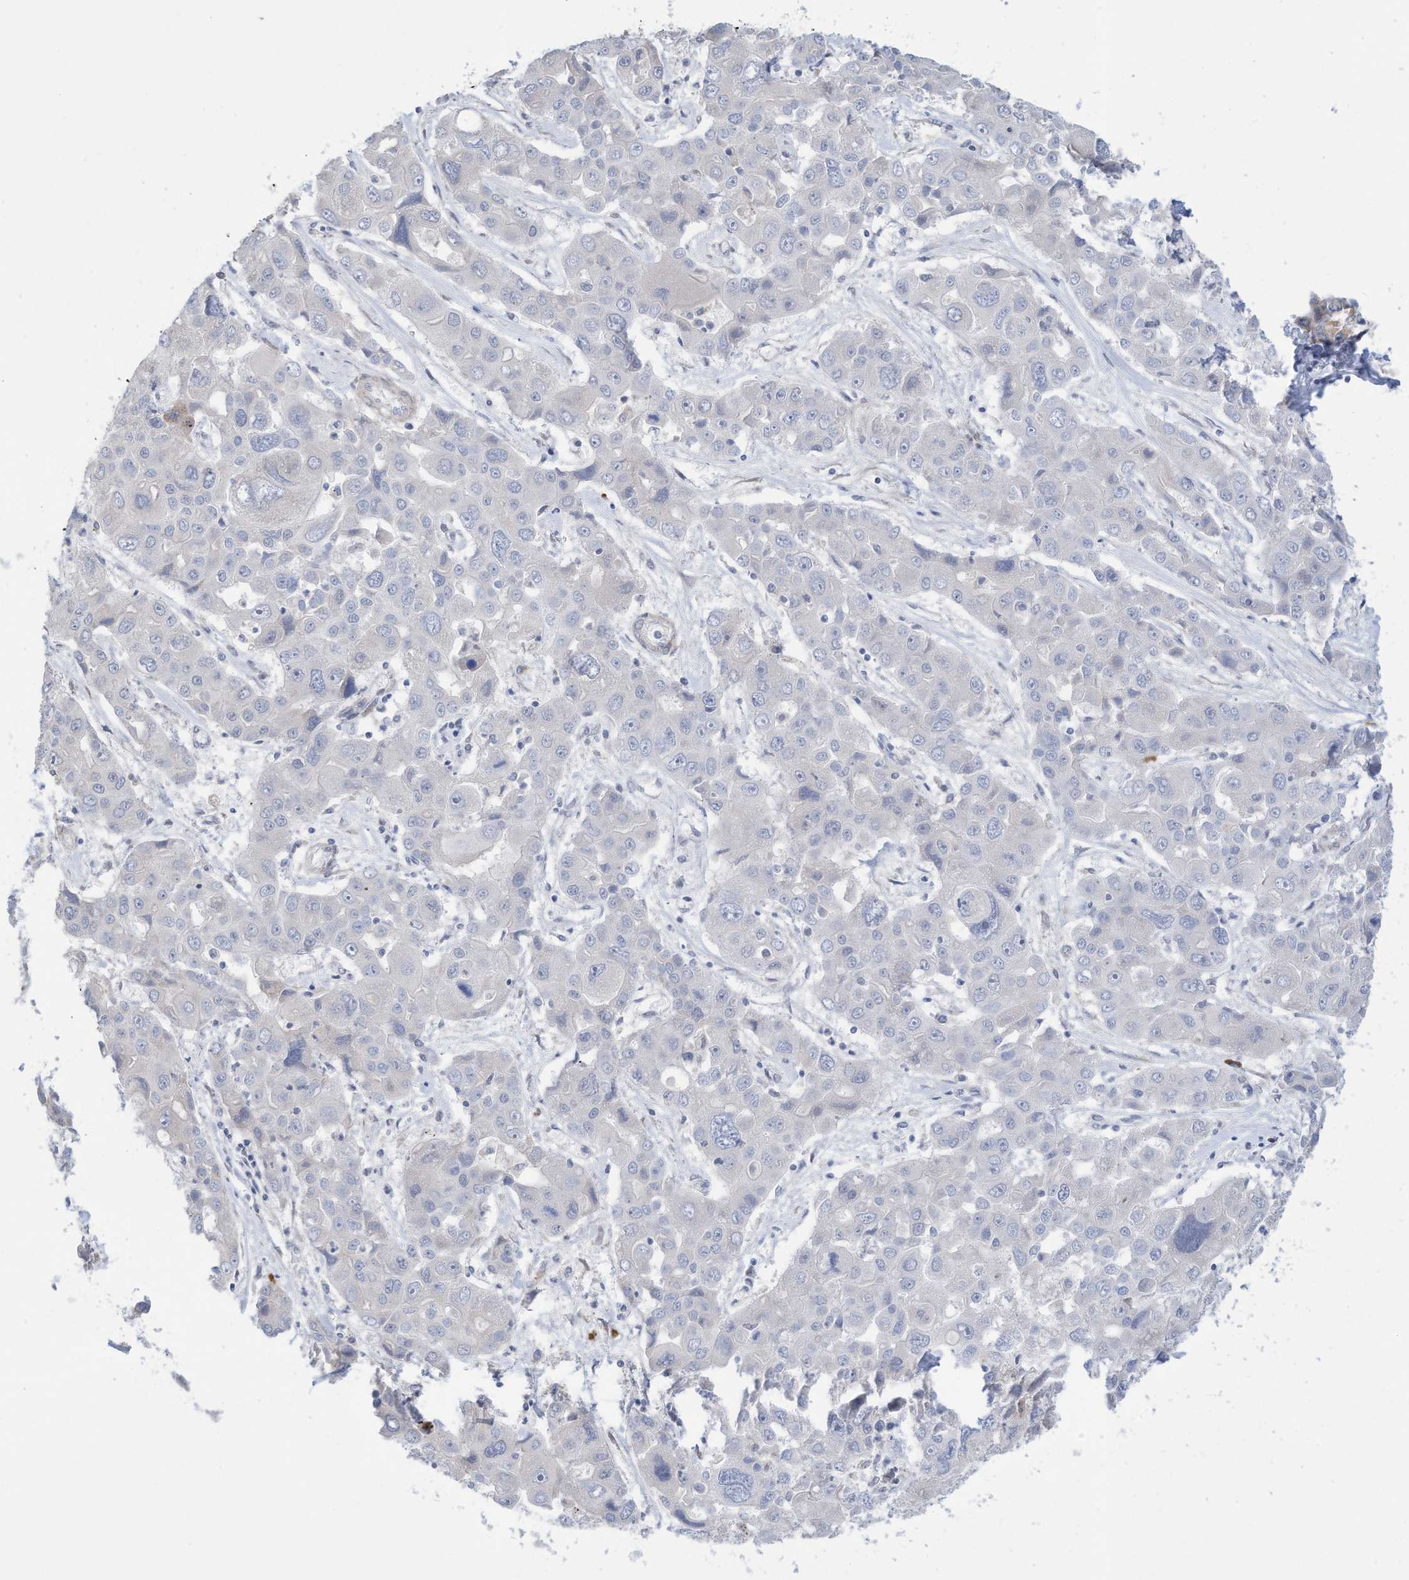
{"staining": {"intensity": "negative", "quantity": "none", "location": "none"}, "tissue": "liver cancer", "cell_type": "Tumor cells", "image_type": "cancer", "snomed": [{"axis": "morphology", "description": "Cholangiocarcinoma"}, {"axis": "topography", "description": "Liver"}], "caption": "Photomicrograph shows no significant protein staining in tumor cells of cholangiocarcinoma (liver).", "gene": "ZNF292", "patient": {"sex": "male", "age": 67}}